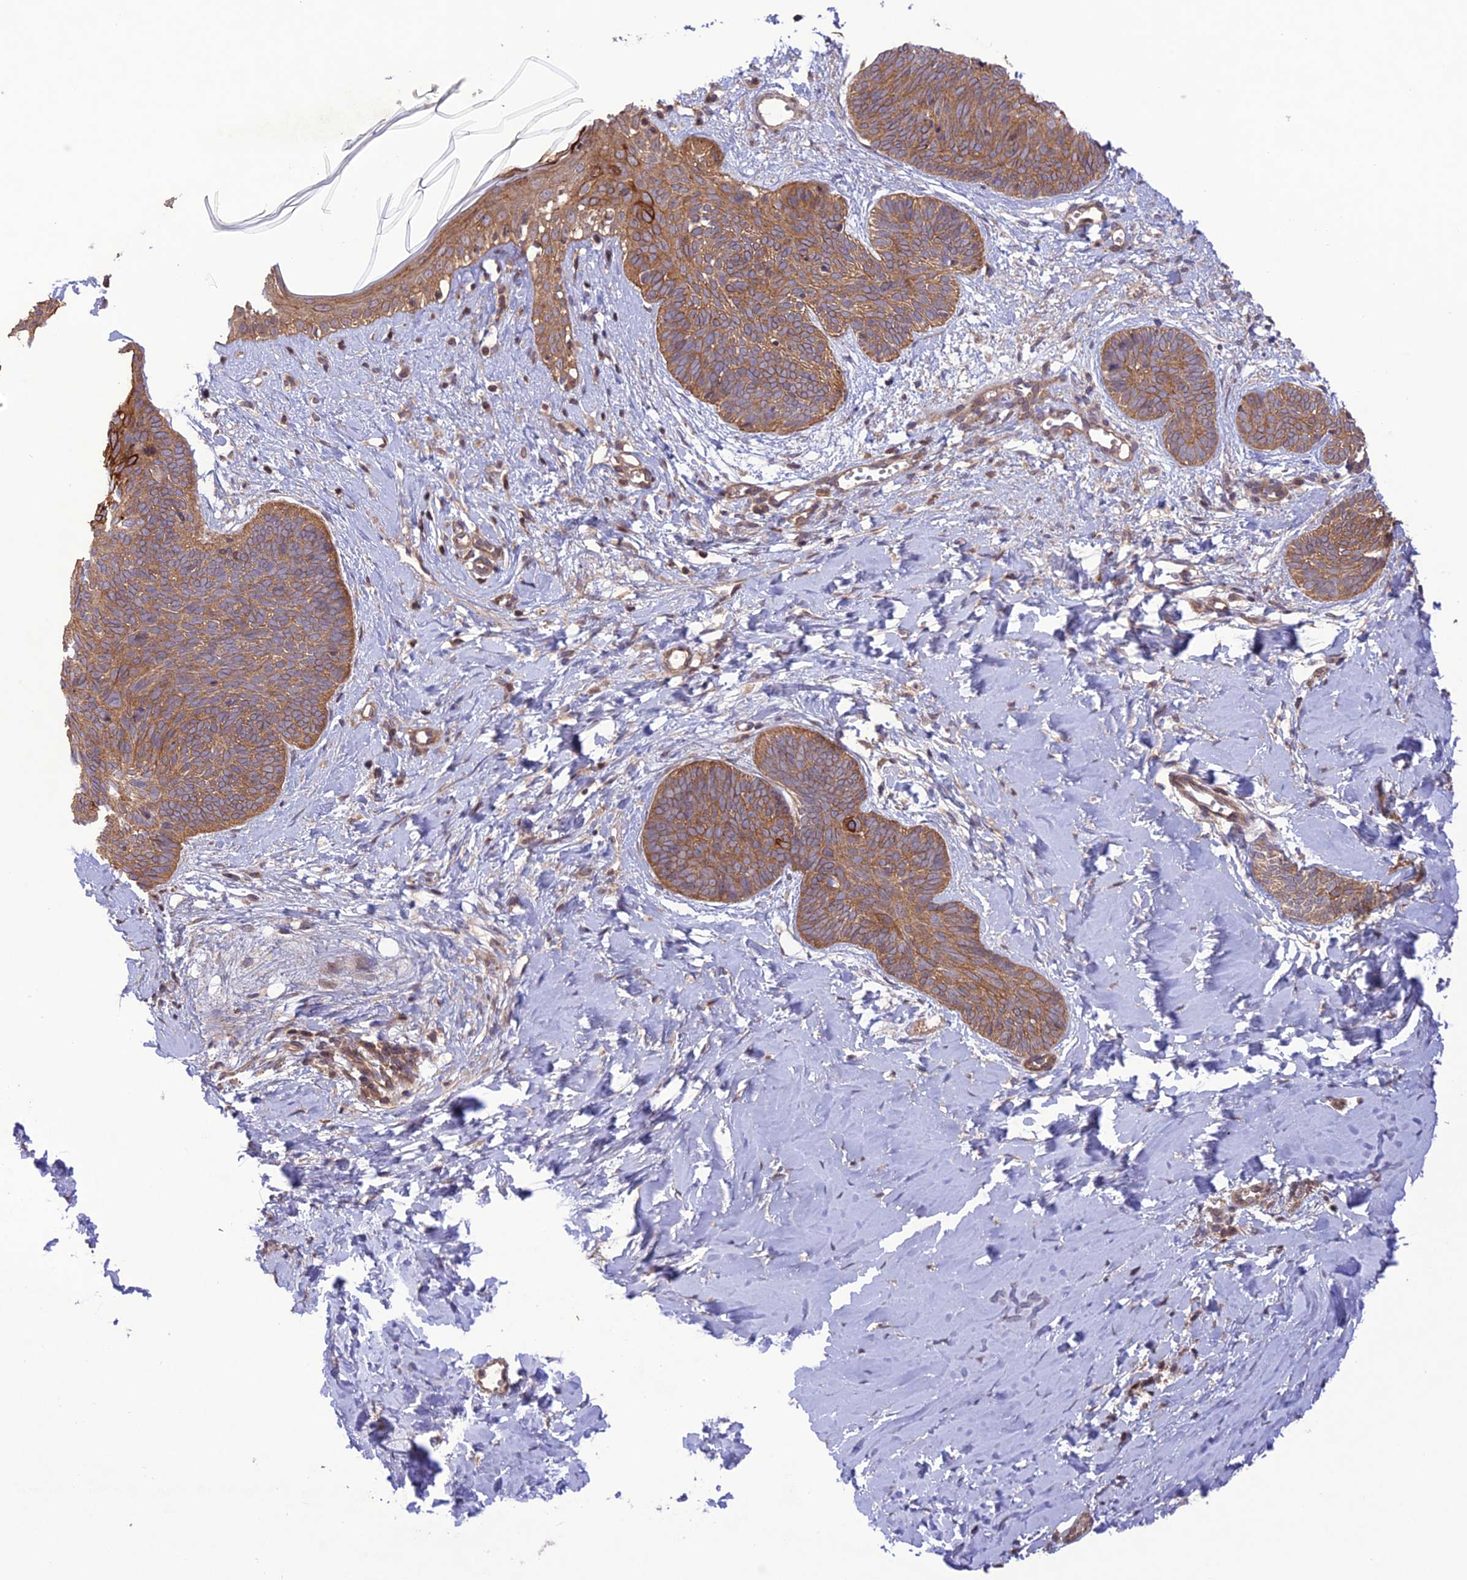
{"staining": {"intensity": "moderate", "quantity": ">75%", "location": "cytoplasmic/membranous"}, "tissue": "skin cancer", "cell_type": "Tumor cells", "image_type": "cancer", "snomed": [{"axis": "morphology", "description": "Basal cell carcinoma"}, {"axis": "topography", "description": "Skin"}], "caption": "Skin basal cell carcinoma was stained to show a protein in brown. There is medium levels of moderate cytoplasmic/membranous positivity in about >75% of tumor cells.", "gene": "FCHSD1", "patient": {"sex": "female", "age": 81}}